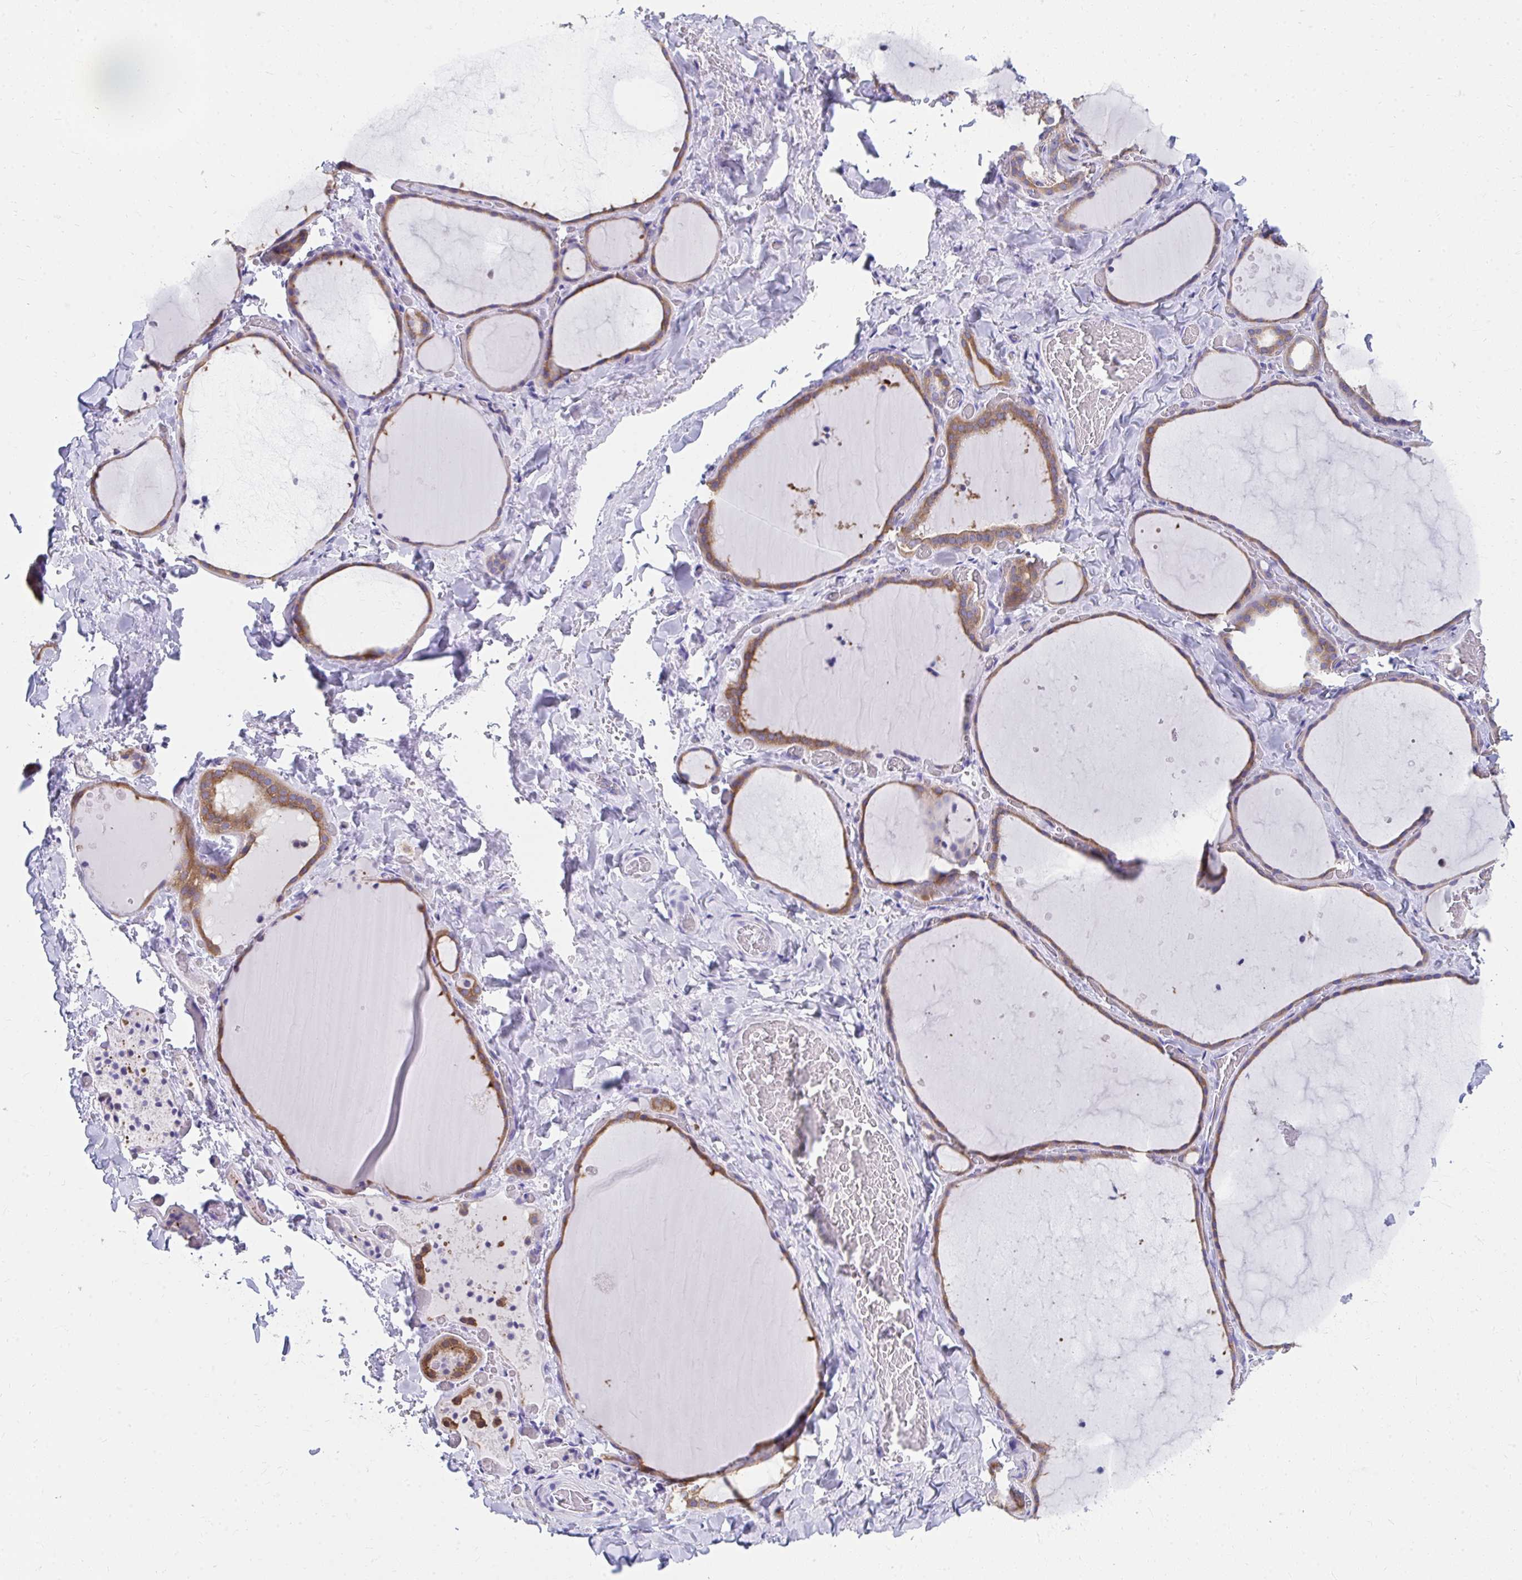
{"staining": {"intensity": "moderate", "quantity": "25%-75%", "location": "cytoplasmic/membranous"}, "tissue": "thyroid gland", "cell_type": "Glandular cells", "image_type": "normal", "snomed": [{"axis": "morphology", "description": "Normal tissue, NOS"}, {"axis": "topography", "description": "Thyroid gland"}], "caption": "Immunohistochemistry (IHC) (DAB) staining of unremarkable thyroid gland shows moderate cytoplasmic/membranous protein positivity in about 25%-75% of glandular cells.", "gene": "HGD", "patient": {"sex": "female", "age": 36}}